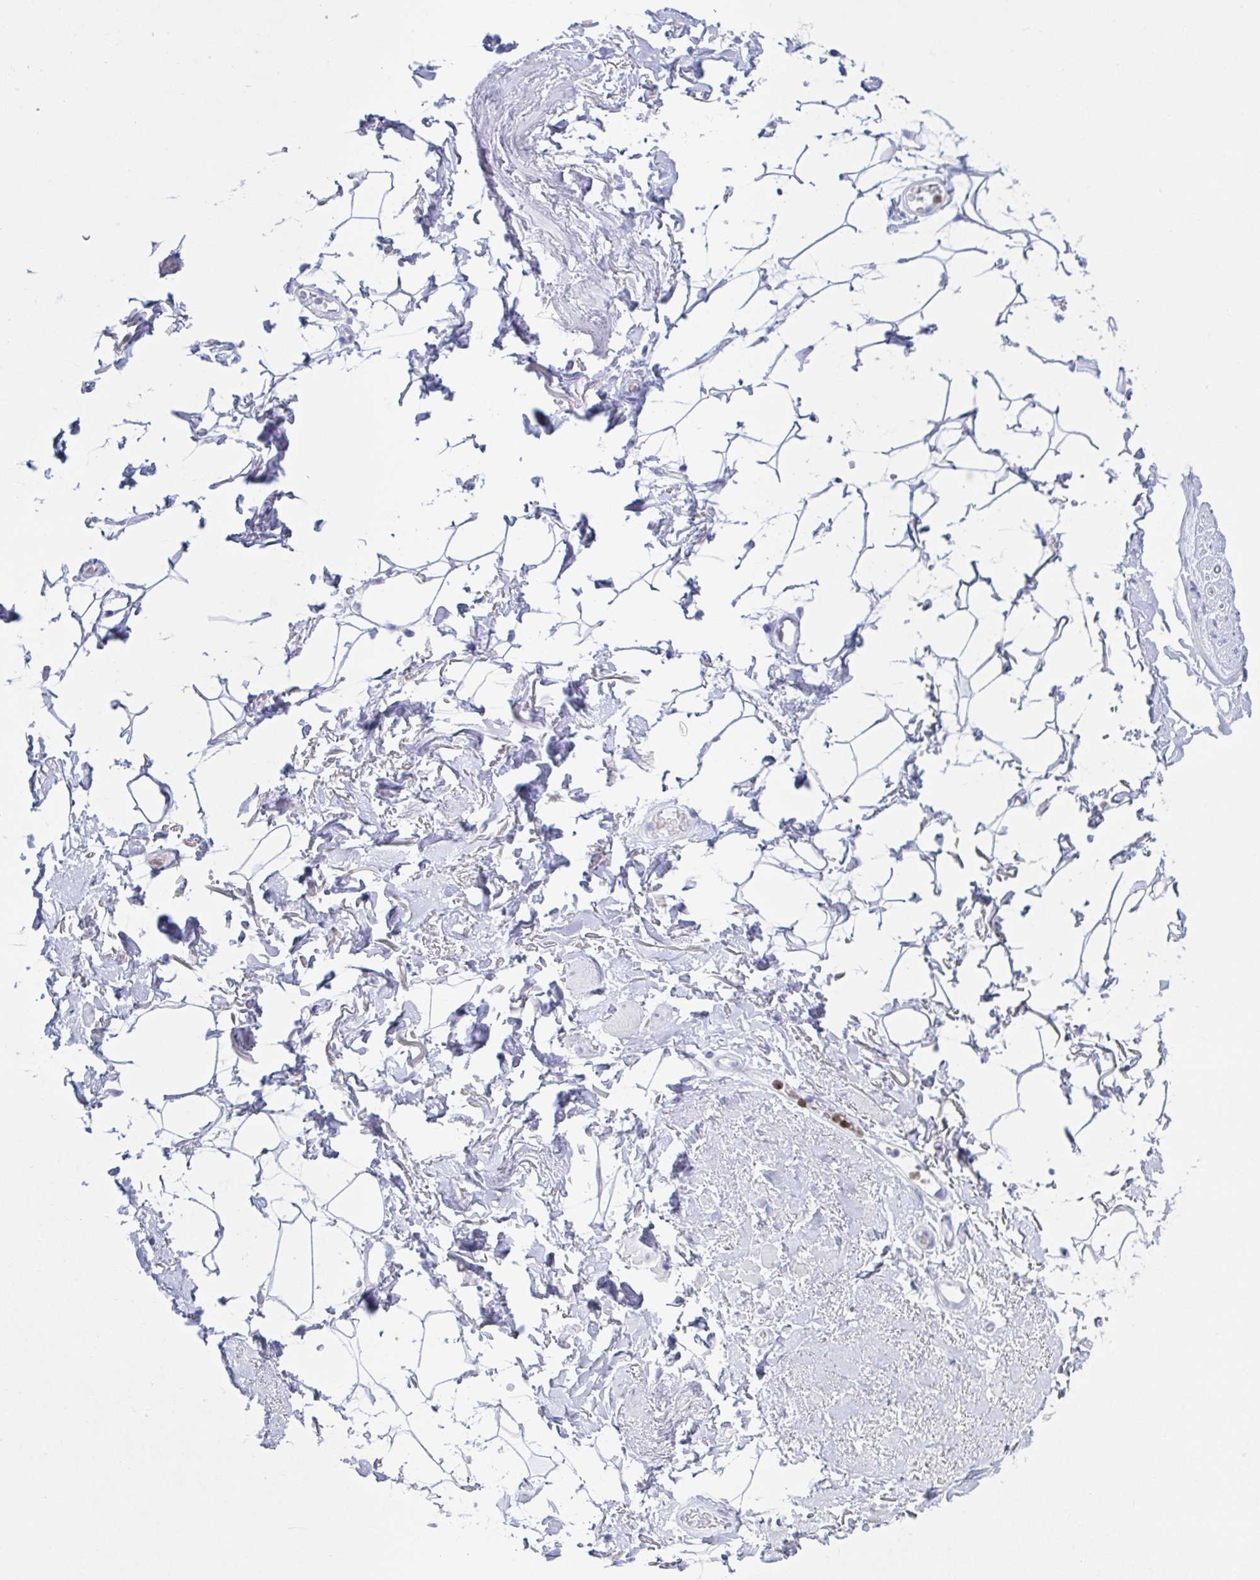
{"staining": {"intensity": "negative", "quantity": "none", "location": "none"}, "tissue": "adipose tissue", "cell_type": "Adipocytes", "image_type": "normal", "snomed": [{"axis": "morphology", "description": "Normal tissue, NOS"}, {"axis": "topography", "description": "Anal"}, {"axis": "topography", "description": "Peripheral nerve tissue"}], "caption": "High magnification brightfield microscopy of normal adipose tissue stained with DAB (brown) and counterstained with hematoxylin (blue): adipocytes show no significant staining.", "gene": "CYP4F11", "patient": {"sex": "male", "age": 78}}